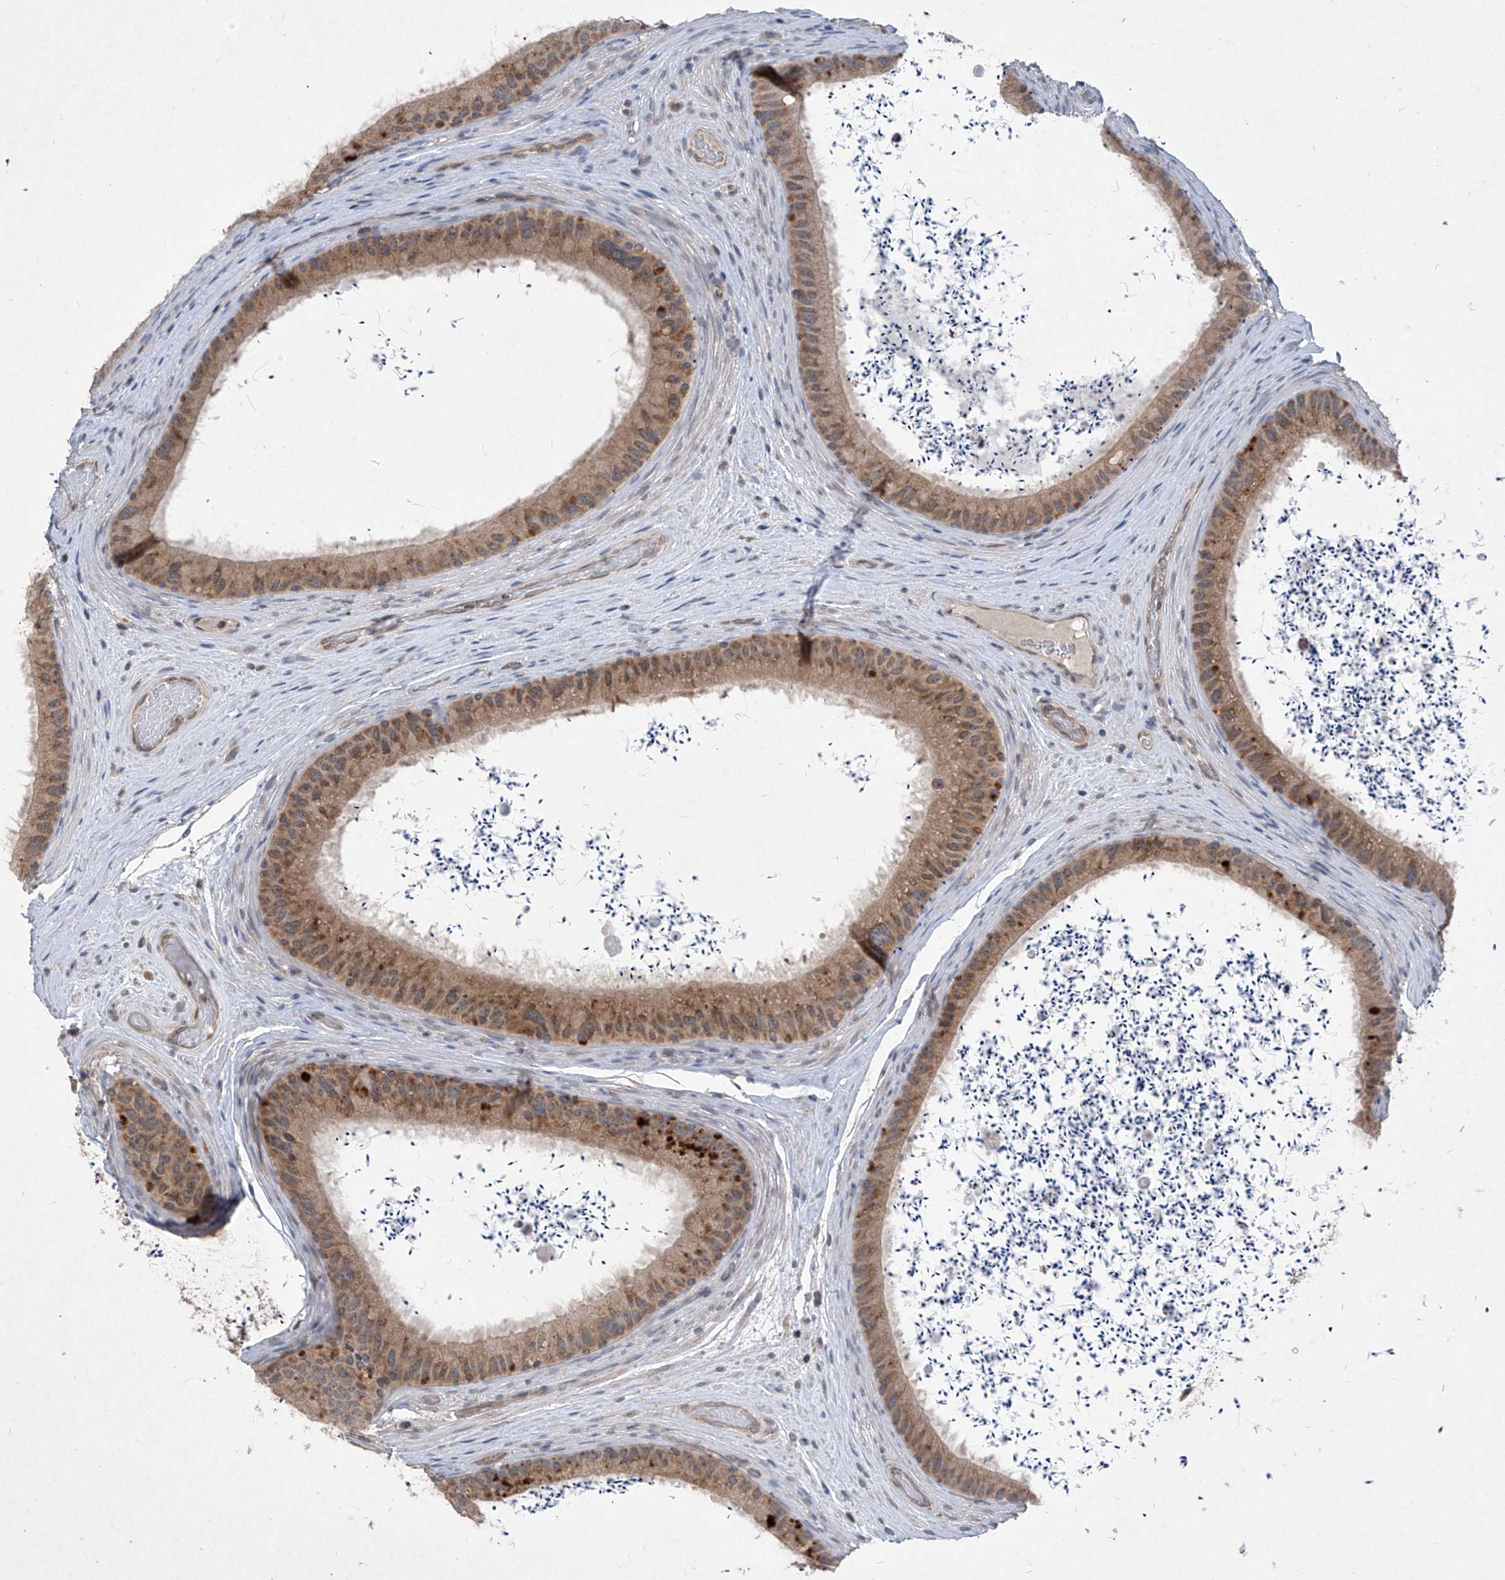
{"staining": {"intensity": "moderate", "quantity": "25%-75%", "location": "cytoplasmic/membranous"}, "tissue": "epididymis", "cell_type": "Glandular cells", "image_type": "normal", "snomed": [{"axis": "morphology", "description": "Normal tissue, NOS"}, {"axis": "topography", "description": "Epididymis, spermatic cord, NOS"}], "caption": "Immunohistochemistry (IHC) of normal epididymis displays medium levels of moderate cytoplasmic/membranous expression in about 25%-75% of glandular cells. (DAB IHC with brightfield microscopy, high magnification).", "gene": "RPL34", "patient": {"sex": "male", "age": 50}}